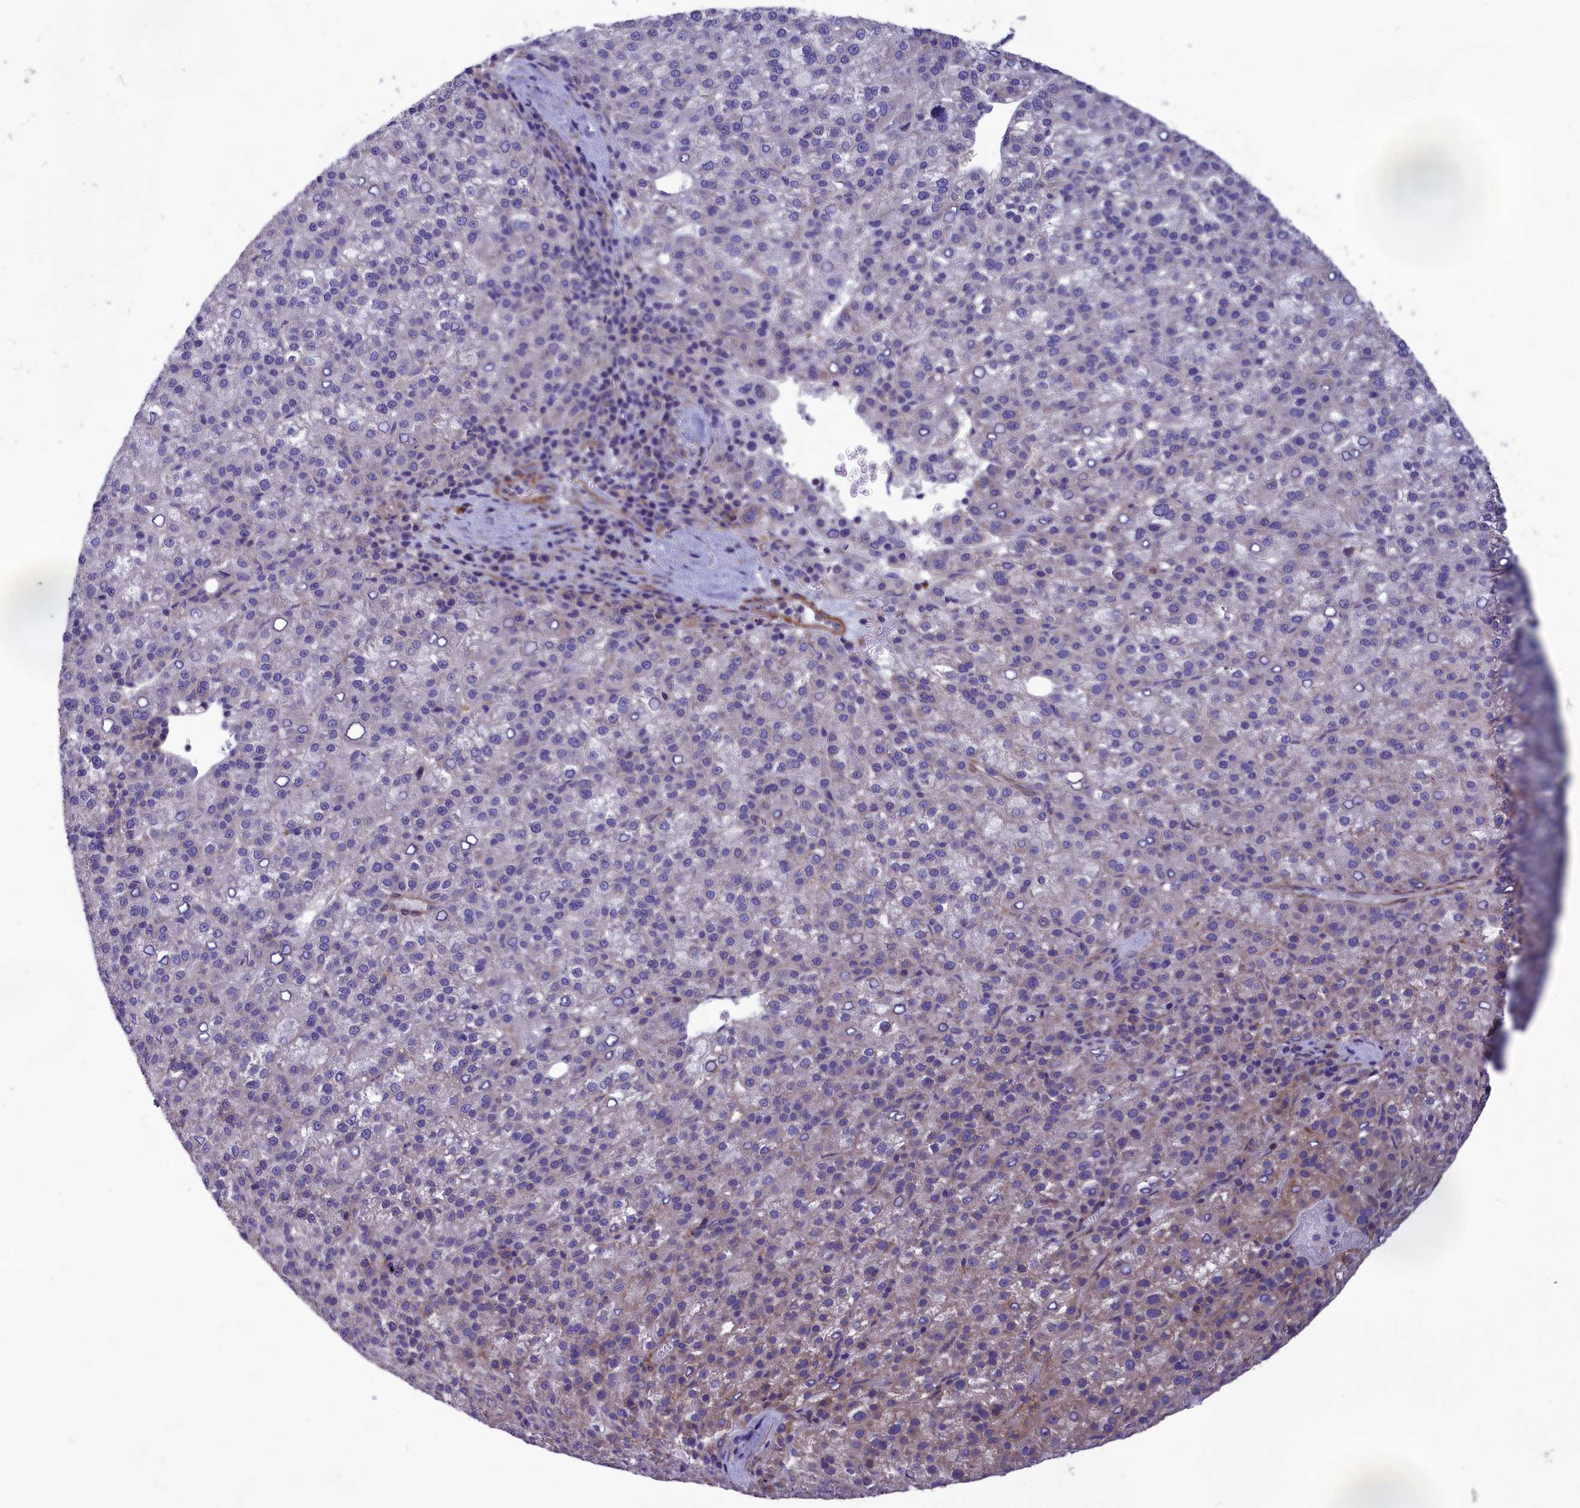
{"staining": {"intensity": "weak", "quantity": "<25%", "location": "cytoplasmic/membranous"}, "tissue": "liver cancer", "cell_type": "Tumor cells", "image_type": "cancer", "snomed": [{"axis": "morphology", "description": "Carcinoma, Hepatocellular, NOS"}, {"axis": "topography", "description": "Liver"}], "caption": "This is an immunohistochemistry (IHC) micrograph of liver cancer (hepatocellular carcinoma). There is no expression in tumor cells.", "gene": "AMDHD2", "patient": {"sex": "female", "age": 58}}